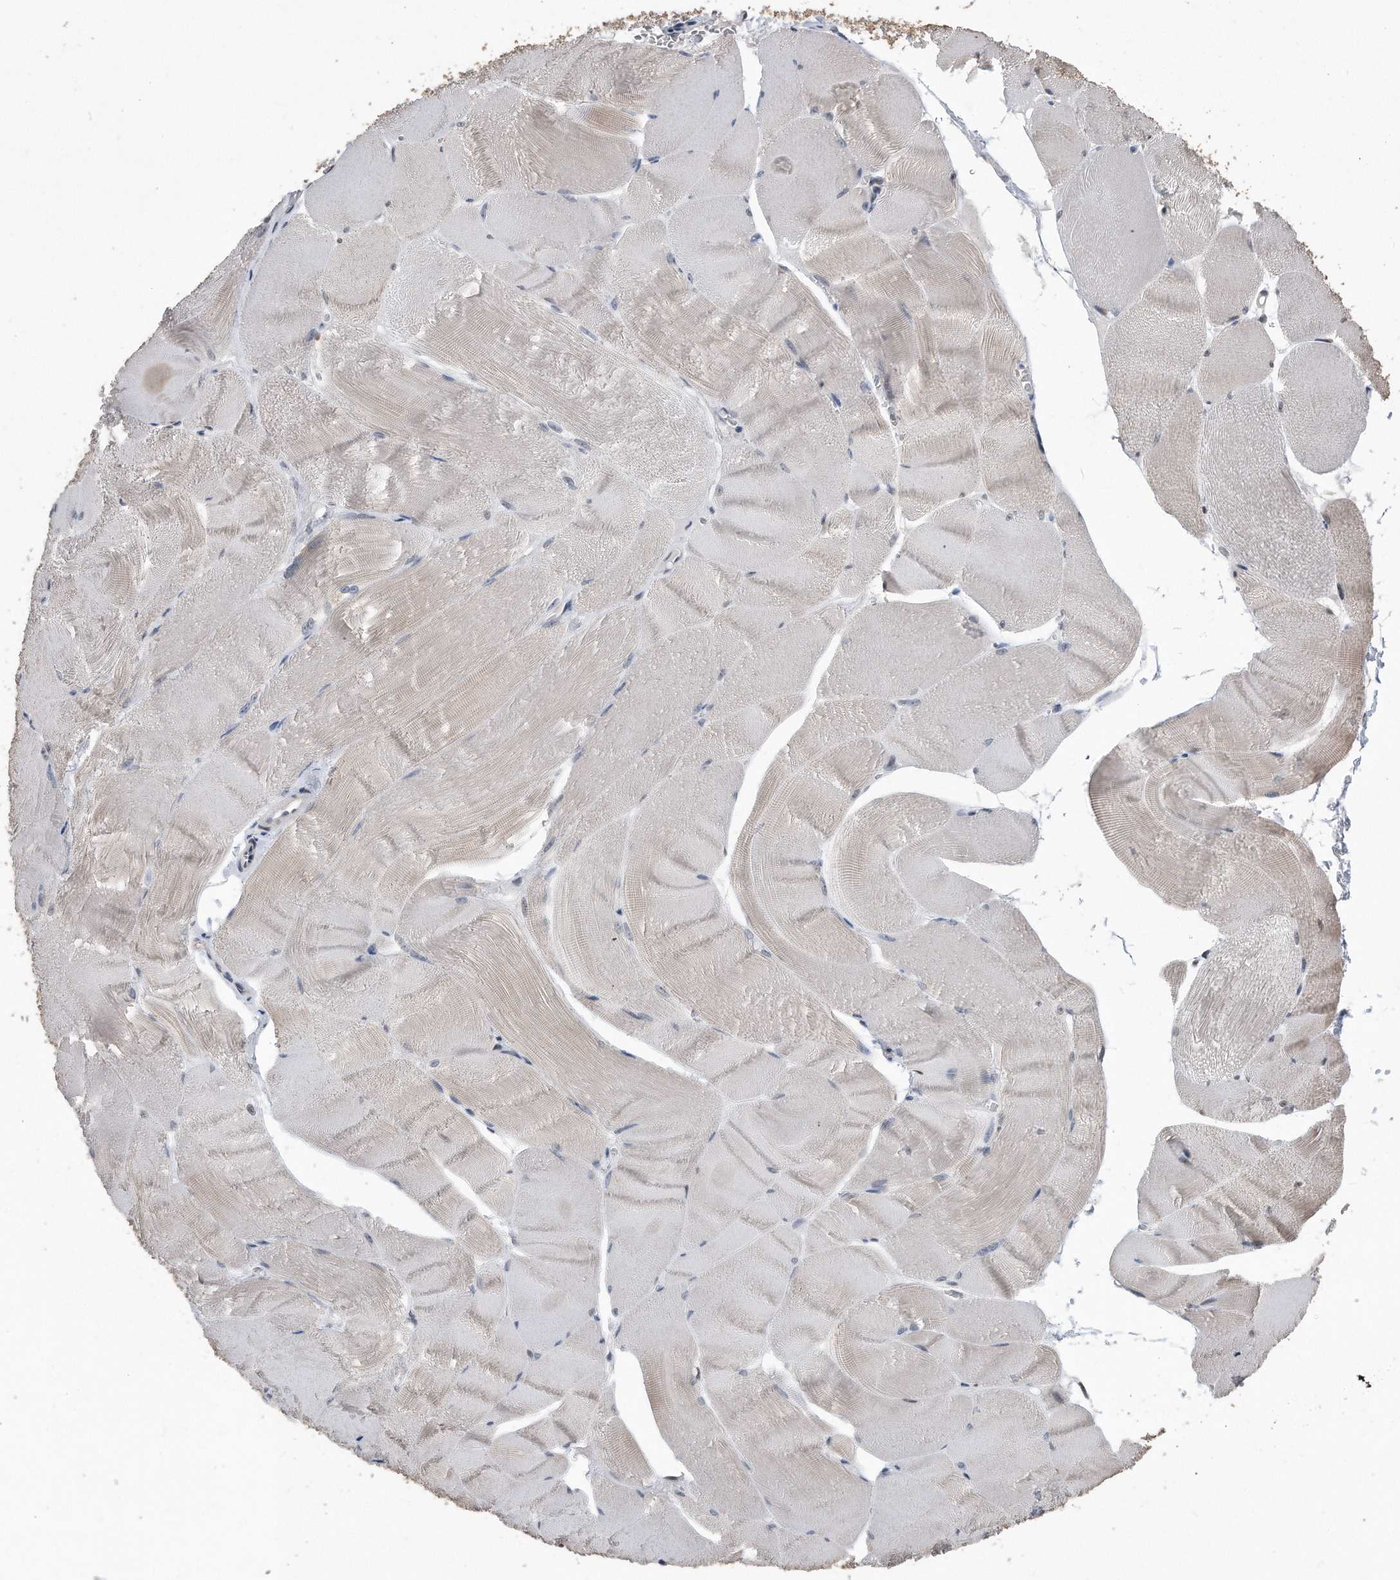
{"staining": {"intensity": "weak", "quantity": "<25%", "location": "cytoplasmic/membranous"}, "tissue": "skeletal muscle", "cell_type": "Myocytes", "image_type": "normal", "snomed": [{"axis": "morphology", "description": "Normal tissue, NOS"}, {"axis": "morphology", "description": "Basal cell carcinoma"}, {"axis": "topography", "description": "Skeletal muscle"}], "caption": "Human skeletal muscle stained for a protein using IHC displays no staining in myocytes.", "gene": "PCNA", "patient": {"sex": "female", "age": 64}}